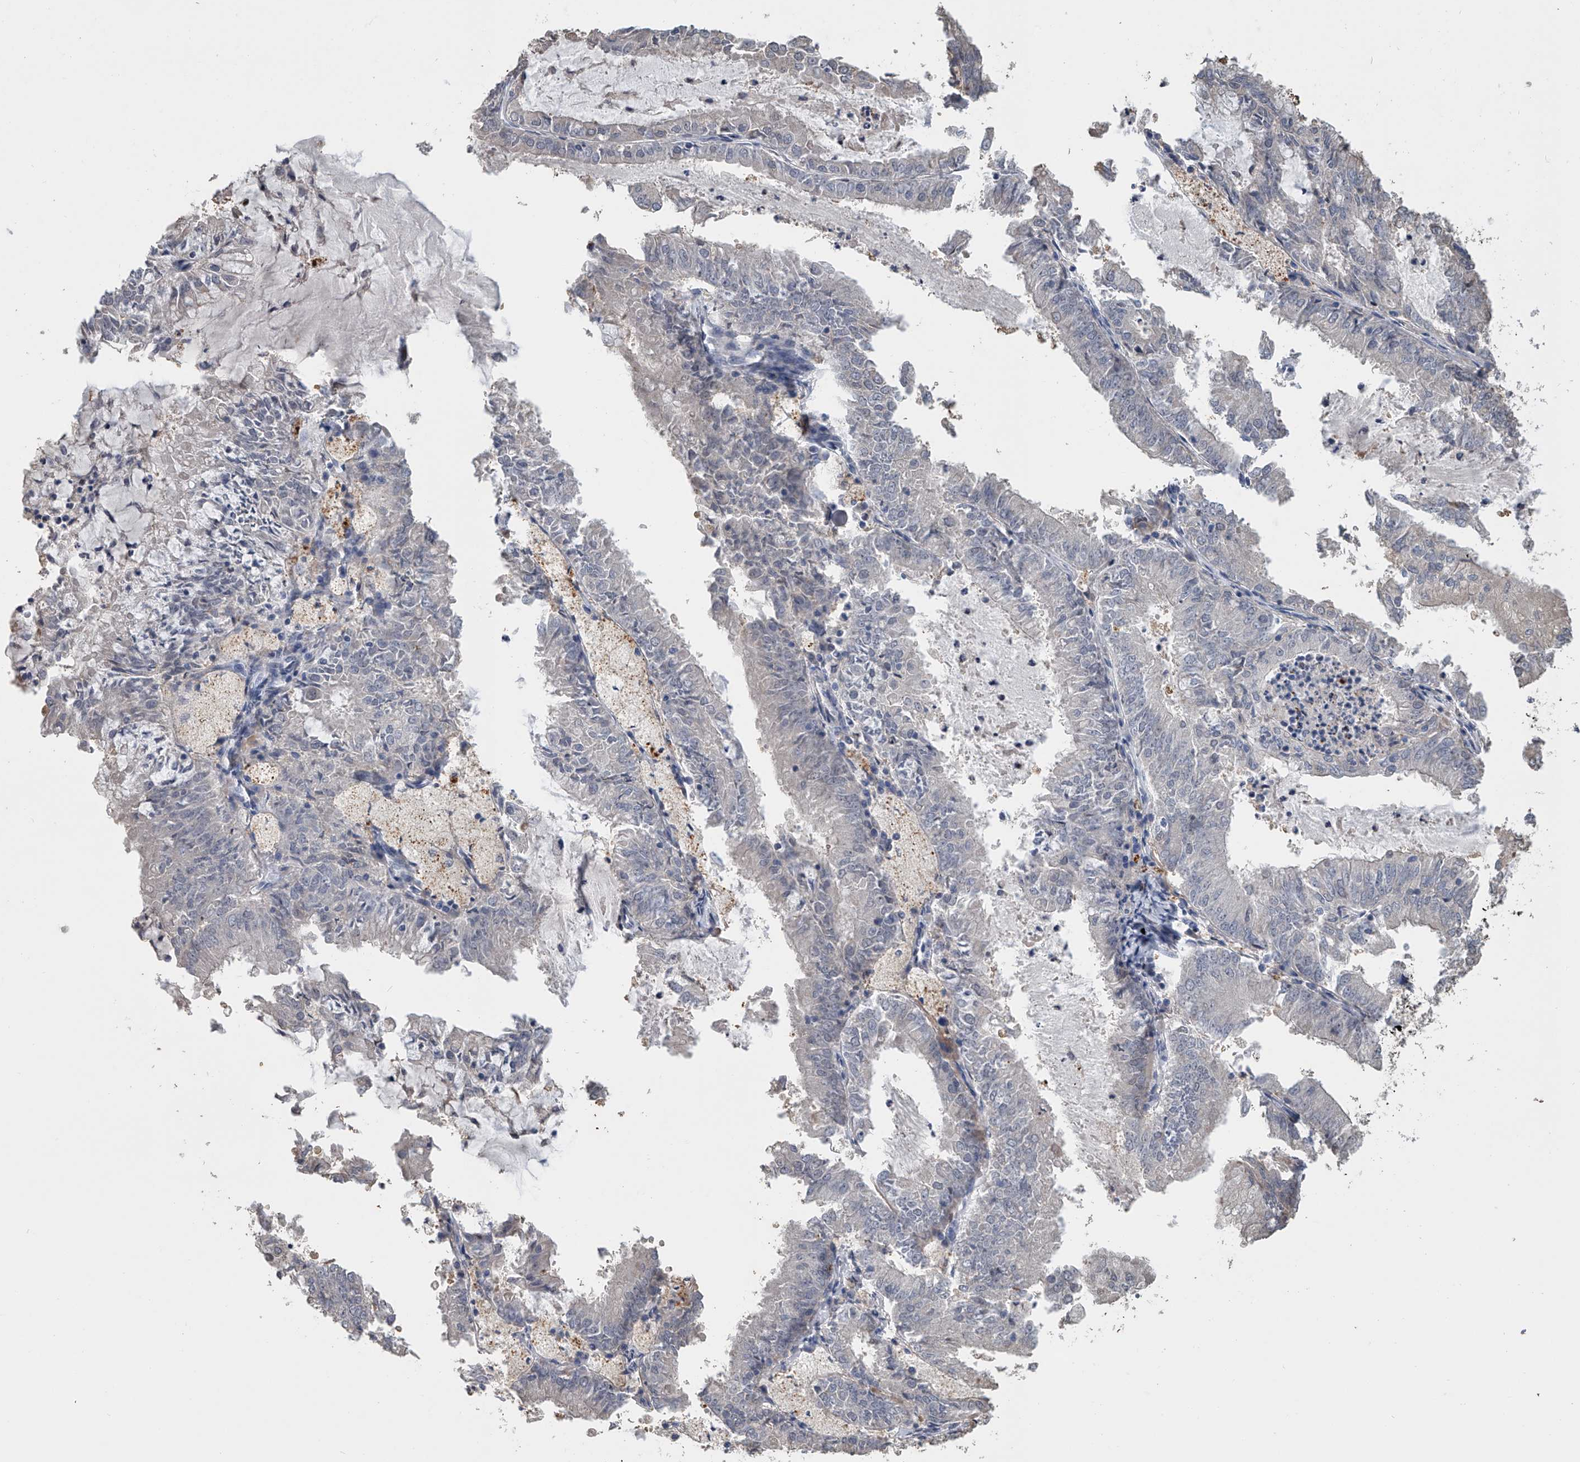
{"staining": {"intensity": "negative", "quantity": "none", "location": "none"}, "tissue": "endometrial cancer", "cell_type": "Tumor cells", "image_type": "cancer", "snomed": [{"axis": "morphology", "description": "Adenocarcinoma, NOS"}, {"axis": "topography", "description": "Endometrium"}], "caption": "A high-resolution histopathology image shows immunohistochemistry (IHC) staining of endometrial cancer (adenocarcinoma), which exhibits no significant expression in tumor cells.", "gene": "DOCK9", "patient": {"sex": "female", "age": 57}}